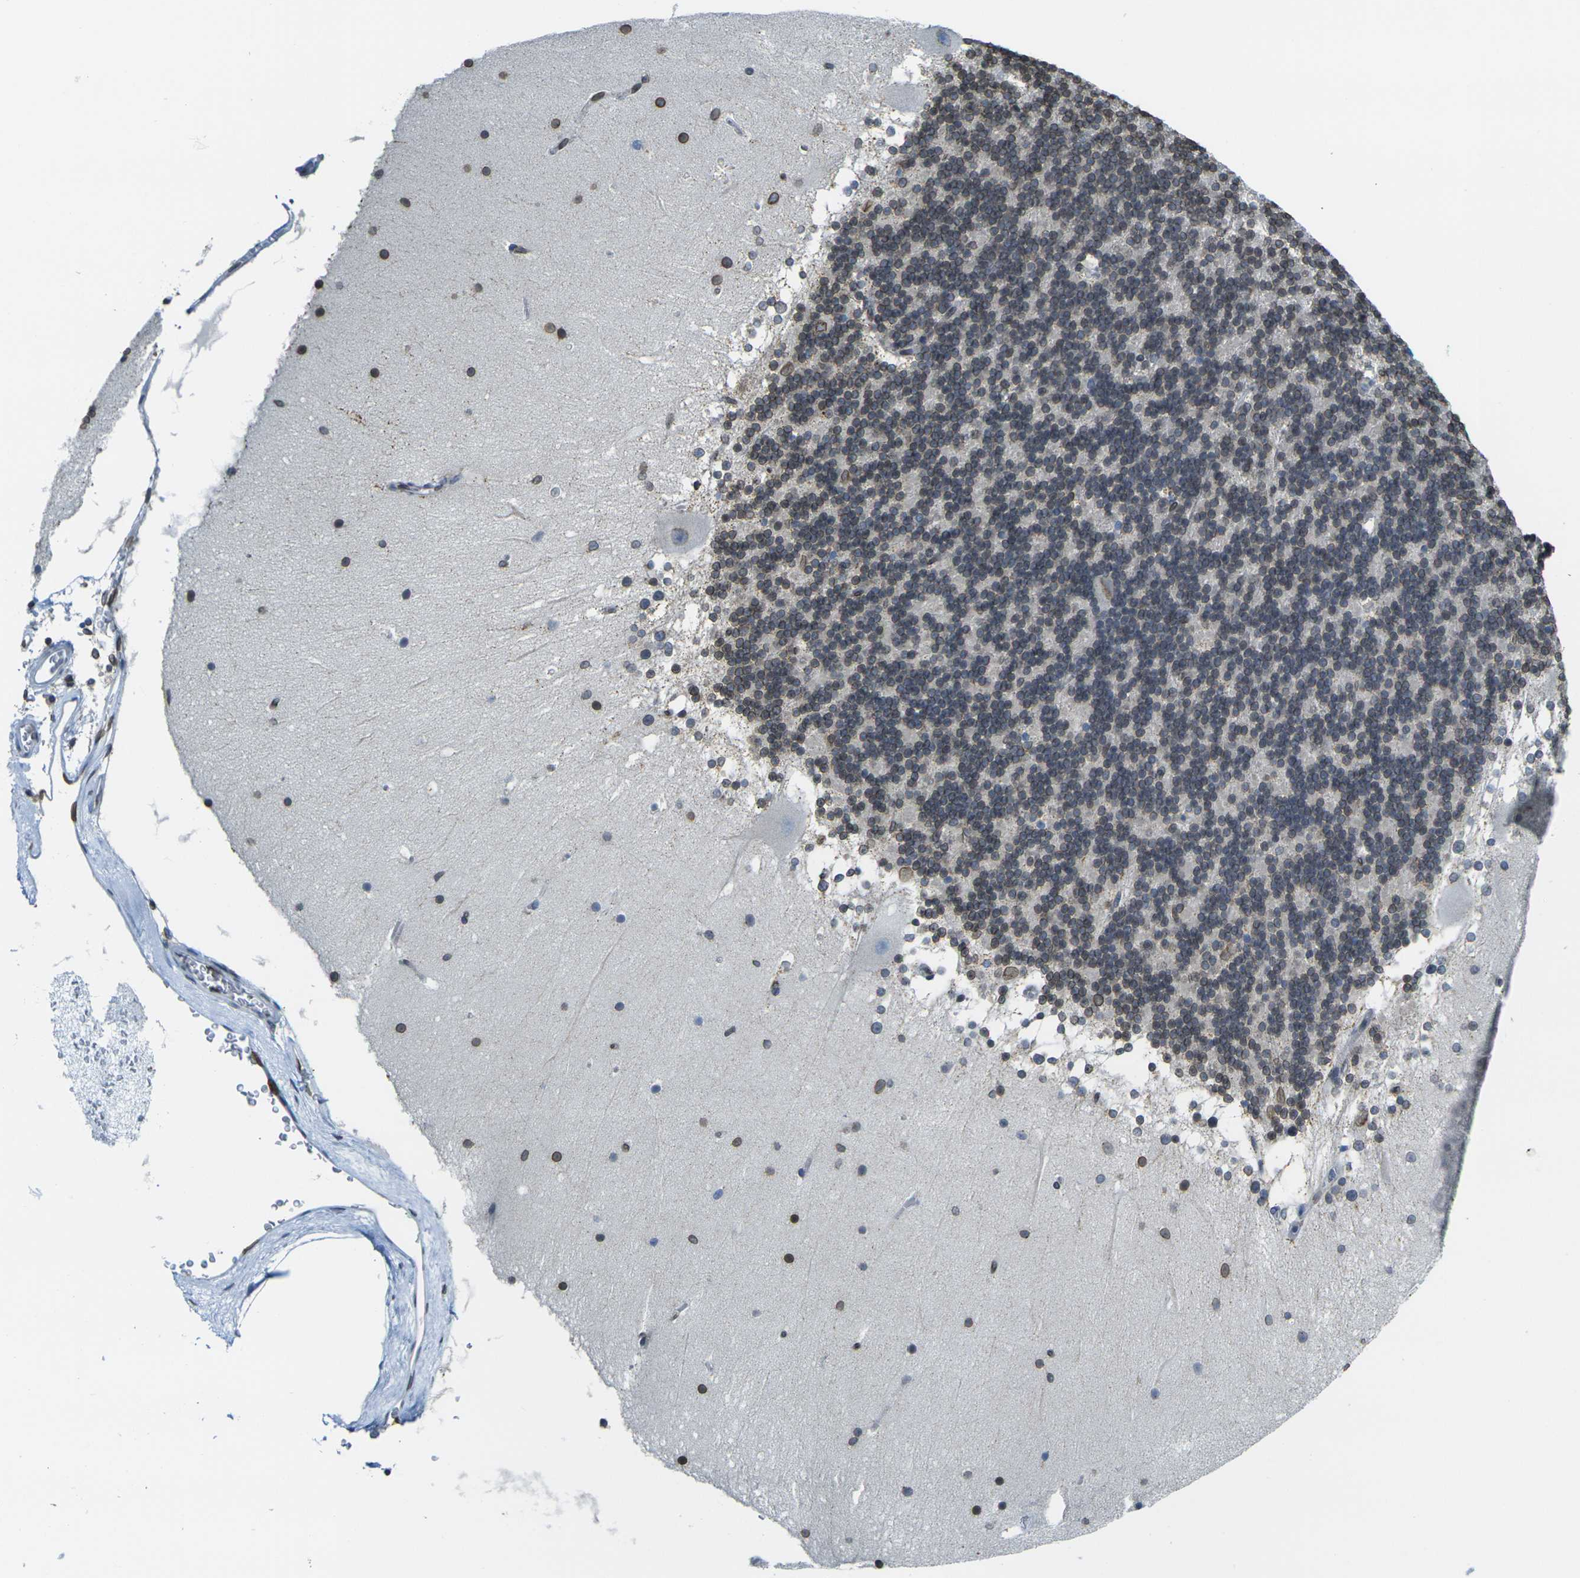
{"staining": {"intensity": "moderate", "quantity": "25%-75%", "location": "cytoplasmic/membranous,nuclear"}, "tissue": "cerebellum", "cell_type": "Cells in granular layer", "image_type": "normal", "snomed": [{"axis": "morphology", "description": "Normal tissue, NOS"}, {"axis": "topography", "description": "Cerebellum"}], "caption": "Human cerebellum stained with a brown dye shows moderate cytoplasmic/membranous,nuclear positive positivity in approximately 25%-75% of cells in granular layer.", "gene": "BRDT", "patient": {"sex": "female", "age": 19}}